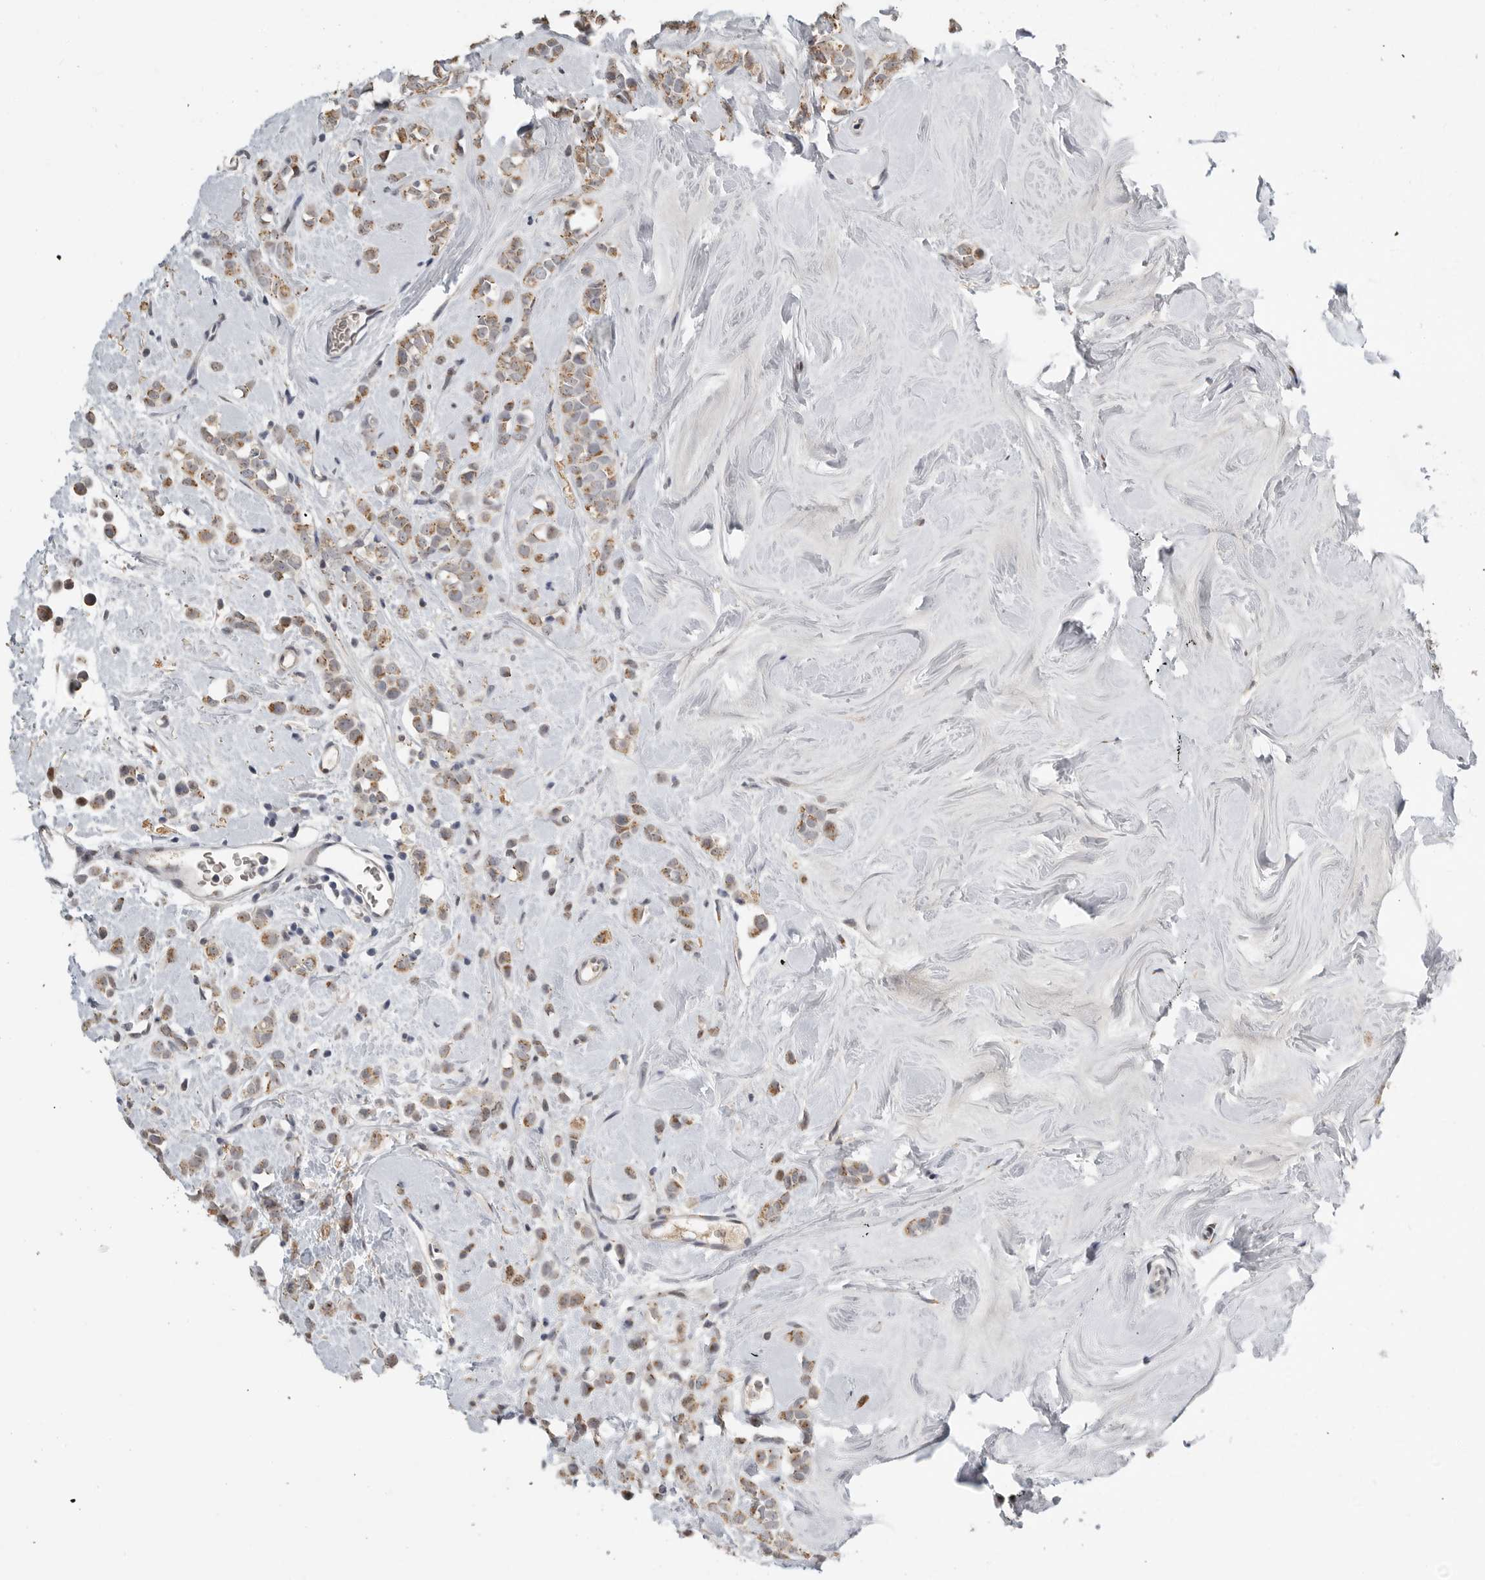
{"staining": {"intensity": "moderate", "quantity": ">75%", "location": "cytoplasmic/membranous"}, "tissue": "breast cancer", "cell_type": "Tumor cells", "image_type": "cancer", "snomed": [{"axis": "morphology", "description": "Lobular carcinoma"}, {"axis": "topography", "description": "Breast"}], "caption": "This photomicrograph exhibits breast lobular carcinoma stained with immunohistochemistry (IHC) to label a protein in brown. The cytoplasmic/membranous of tumor cells show moderate positivity for the protein. Nuclei are counter-stained blue.", "gene": "PCMTD1", "patient": {"sex": "female", "age": 47}}